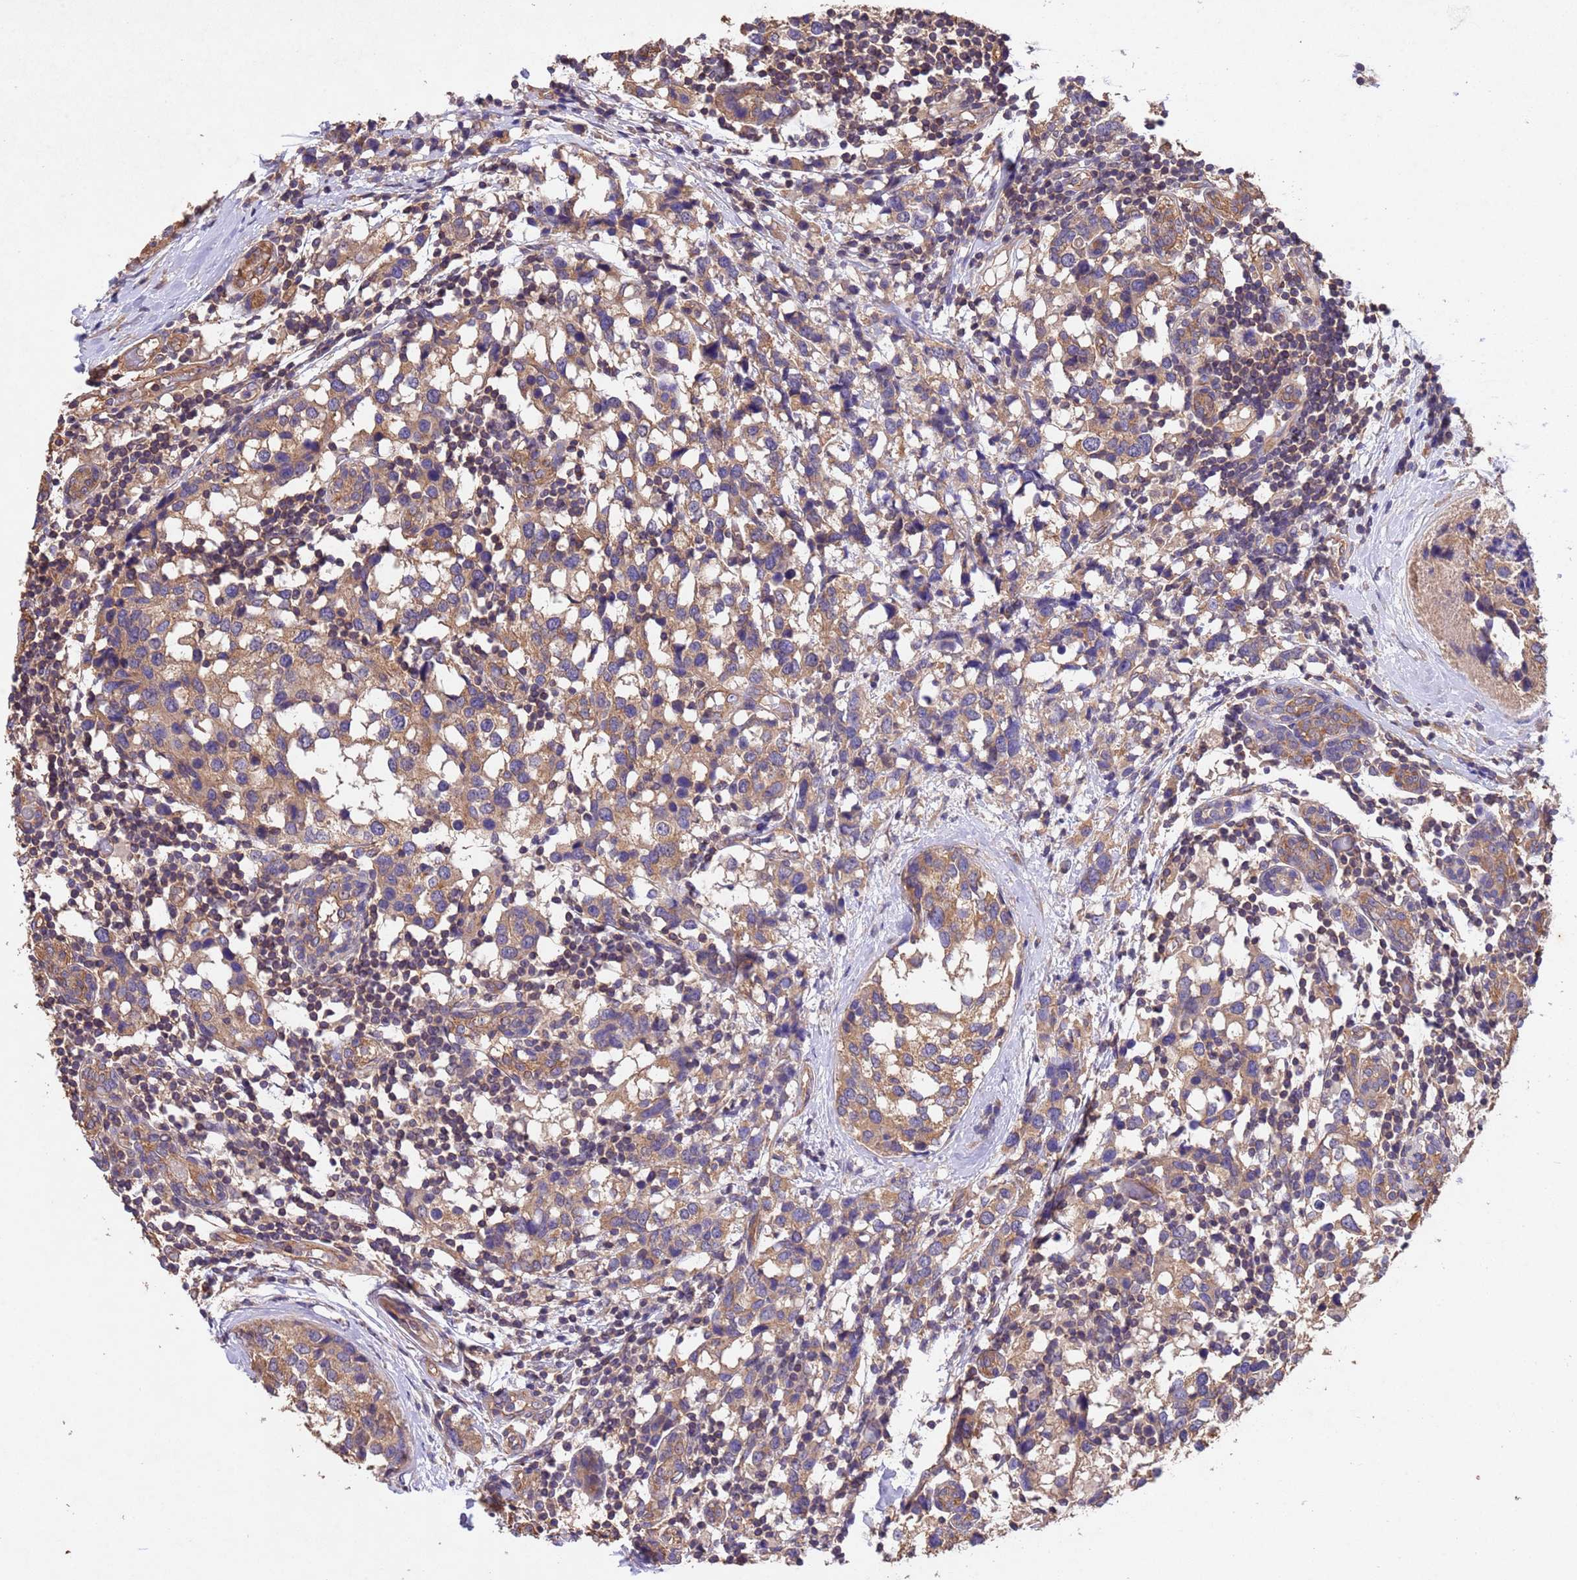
{"staining": {"intensity": "moderate", "quantity": ">75%", "location": "cytoplasmic/membranous"}, "tissue": "breast cancer", "cell_type": "Tumor cells", "image_type": "cancer", "snomed": [{"axis": "morphology", "description": "Lobular carcinoma"}, {"axis": "topography", "description": "Breast"}], "caption": "A brown stain labels moderate cytoplasmic/membranous positivity of a protein in breast cancer tumor cells.", "gene": "MTX3", "patient": {"sex": "female", "age": 59}}